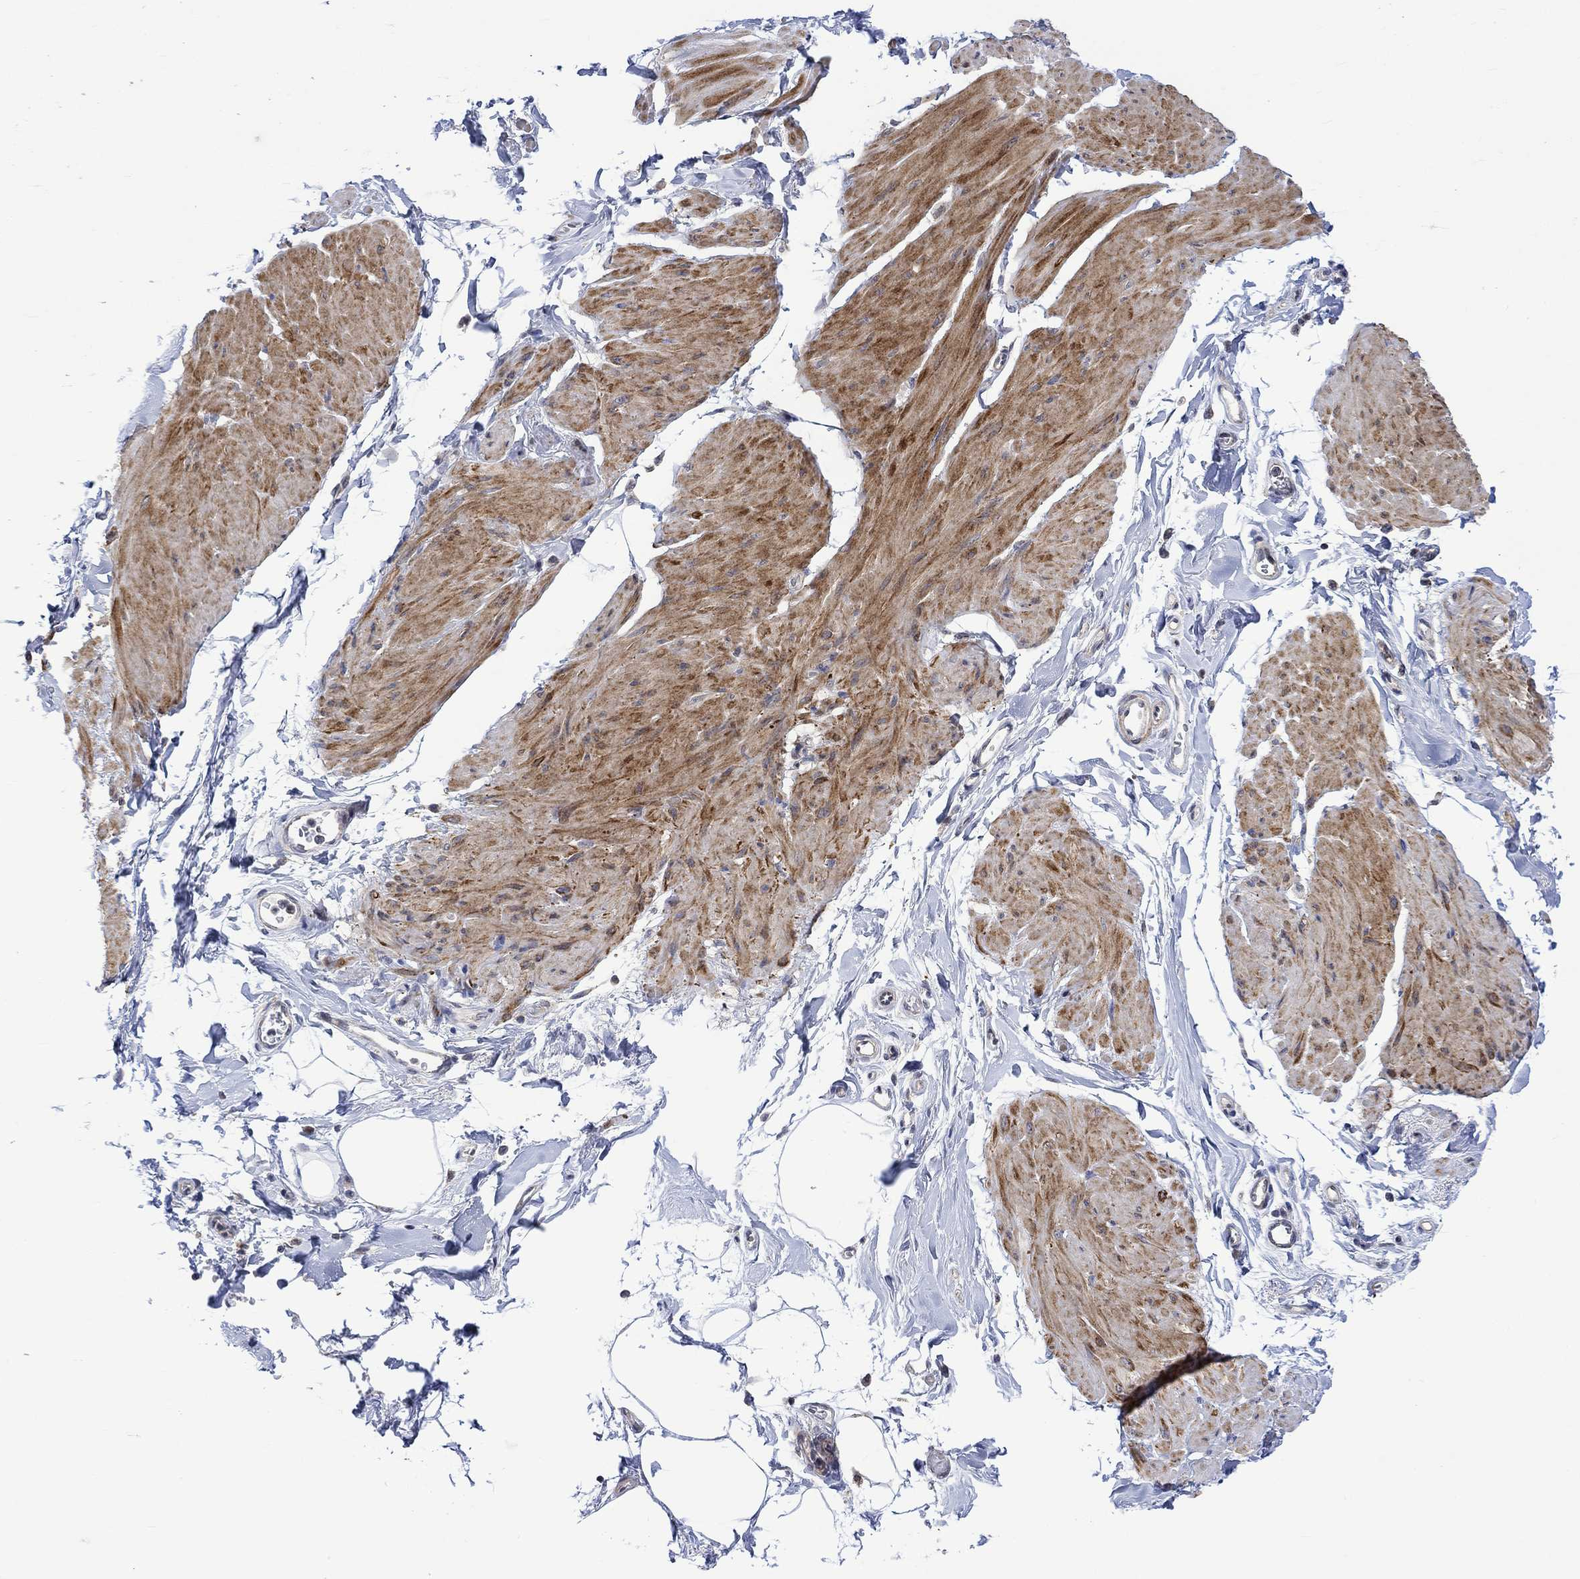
{"staining": {"intensity": "strong", "quantity": "<25%", "location": "cytoplasmic/membranous"}, "tissue": "smooth muscle", "cell_type": "Smooth muscle cells", "image_type": "normal", "snomed": [{"axis": "morphology", "description": "Normal tissue, NOS"}, {"axis": "topography", "description": "Adipose tissue"}, {"axis": "topography", "description": "Smooth muscle"}, {"axis": "topography", "description": "Peripheral nerve tissue"}], "caption": "This photomicrograph demonstrates IHC staining of normal smooth muscle, with medium strong cytoplasmic/membranous expression in about <25% of smooth muscle cells.", "gene": "SLC48A1", "patient": {"sex": "male", "age": 83}}